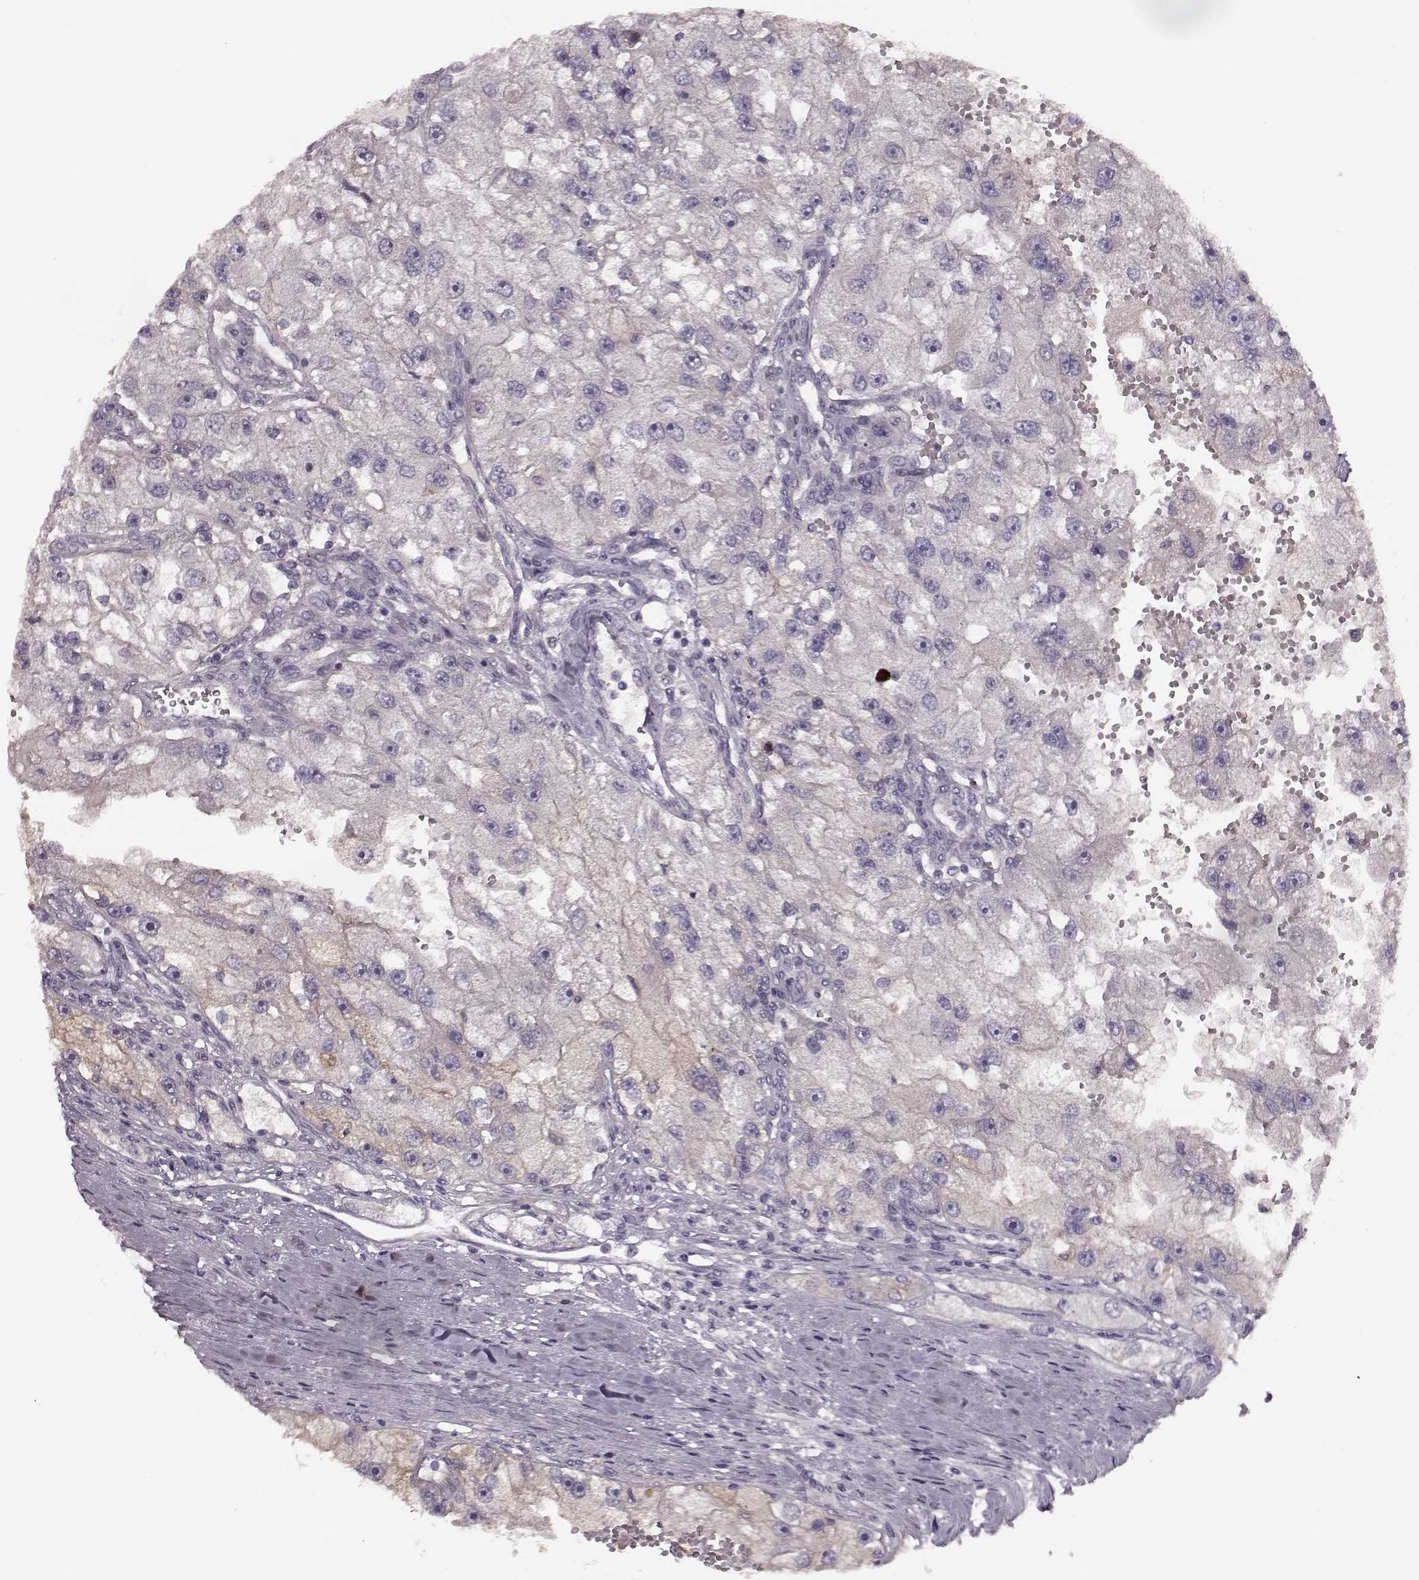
{"staining": {"intensity": "negative", "quantity": "none", "location": "none"}, "tissue": "renal cancer", "cell_type": "Tumor cells", "image_type": "cancer", "snomed": [{"axis": "morphology", "description": "Adenocarcinoma, NOS"}, {"axis": "topography", "description": "Kidney"}], "caption": "A high-resolution micrograph shows IHC staining of renal cancer (adenocarcinoma), which exhibits no significant expression in tumor cells. (DAB immunohistochemistry (IHC), high magnification).", "gene": "MTR", "patient": {"sex": "male", "age": 63}}